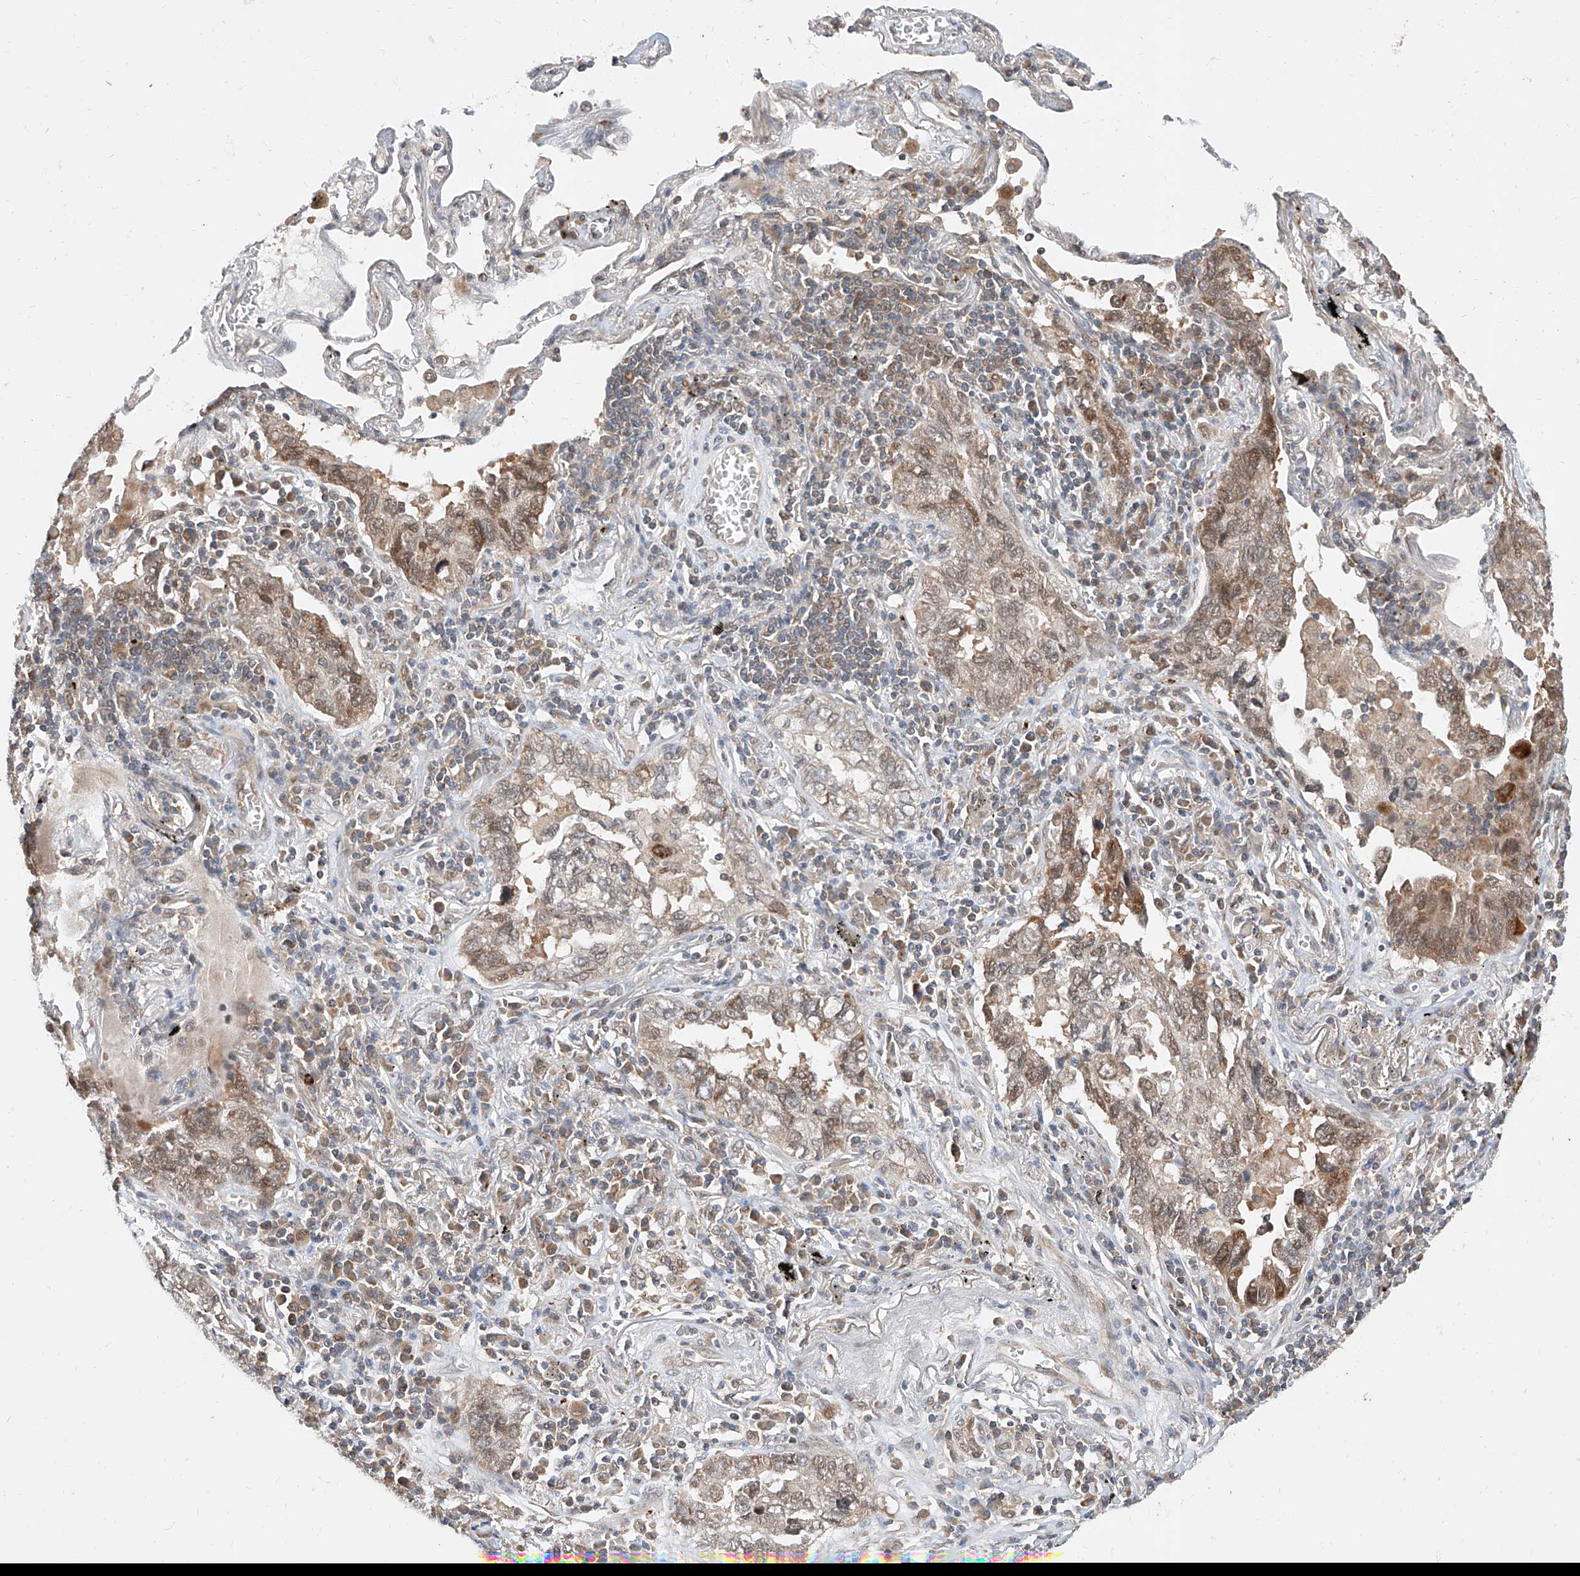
{"staining": {"intensity": "moderate", "quantity": ">75%", "location": "cytoplasmic/membranous"}, "tissue": "lung cancer", "cell_type": "Tumor cells", "image_type": "cancer", "snomed": [{"axis": "morphology", "description": "Adenocarcinoma, NOS"}, {"axis": "topography", "description": "Lung"}], "caption": "A brown stain highlights moderate cytoplasmic/membranous staining of a protein in lung cancer tumor cells.", "gene": "DIRAS3", "patient": {"sex": "male", "age": 65}}